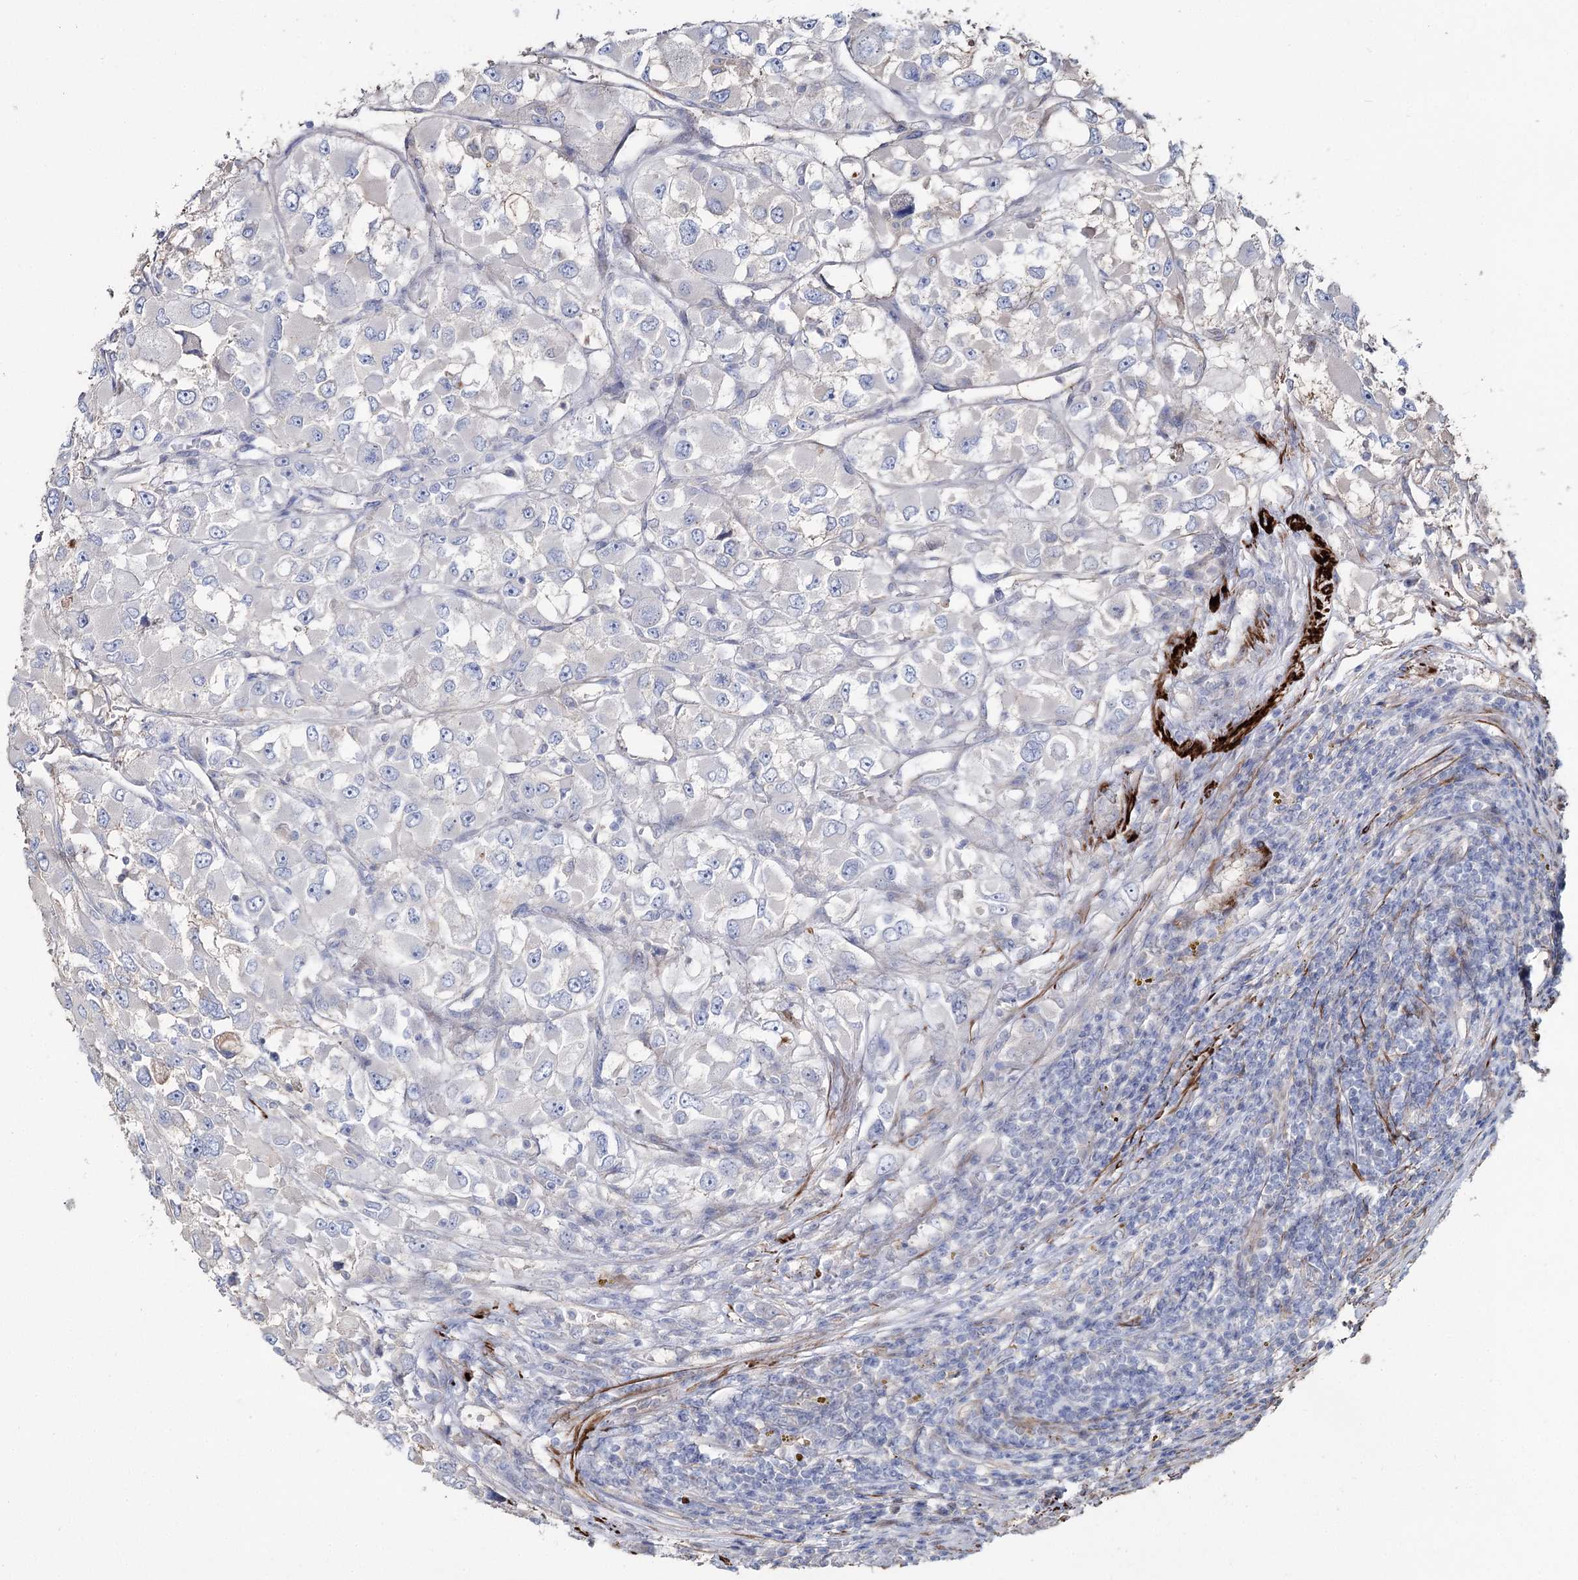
{"staining": {"intensity": "weak", "quantity": "<25%", "location": "cytoplasmic/membranous"}, "tissue": "renal cancer", "cell_type": "Tumor cells", "image_type": "cancer", "snomed": [{"axis": "morphology", "description": "Adenocarcinoma, NOS"}, {"axis": "topography", "description": "Kidney"}], "caption": "High magnification brightfield microscopy of renal cancer (adenocarcinoma) stained with DAB (brown) and counterstained with hematoxylin (blue): tumor cells show no significant staining.", "gene": "SUMF1", "patient": {"sex": "female", "age": 52}}